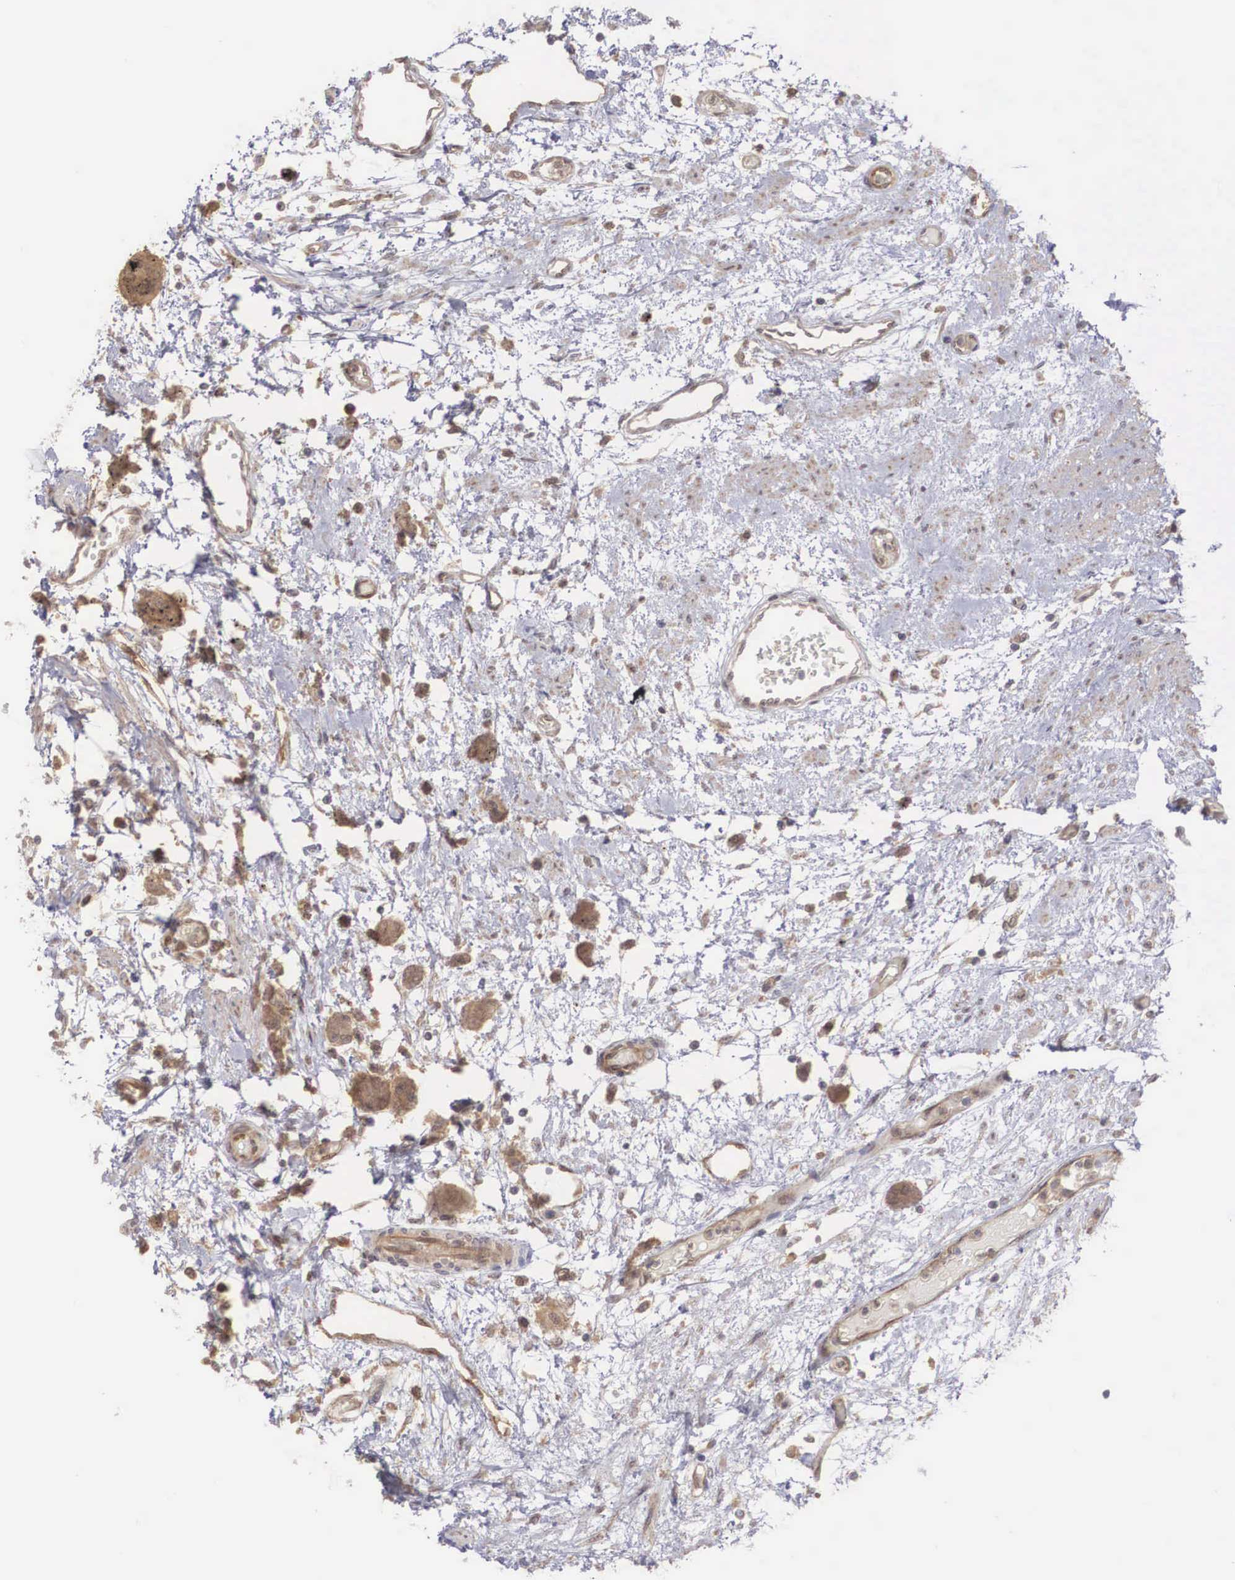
{"staining": {"intensity": "weak", "quantity": ">75%", "location": "cytoplasmic/membranous"}, "tissue": "urothelial cancer", "cell_type": "Tumor cells", "image_type": "cancer", "snomed": [{"axis": "morphology", "description": "Urothelial carcinoma, High grade"}, {"axis": "topography", "description": "Urinary bladder"}], "caption": "Urothelial carcinoma (high-grade) was stained to show a protein in brown. There is low levels of weak cytoplasmic/membranous positivity in approximately >75% of tumor cells.", "gene": "DNAJB7", "patient": {"sex": "male", "age": 78}}